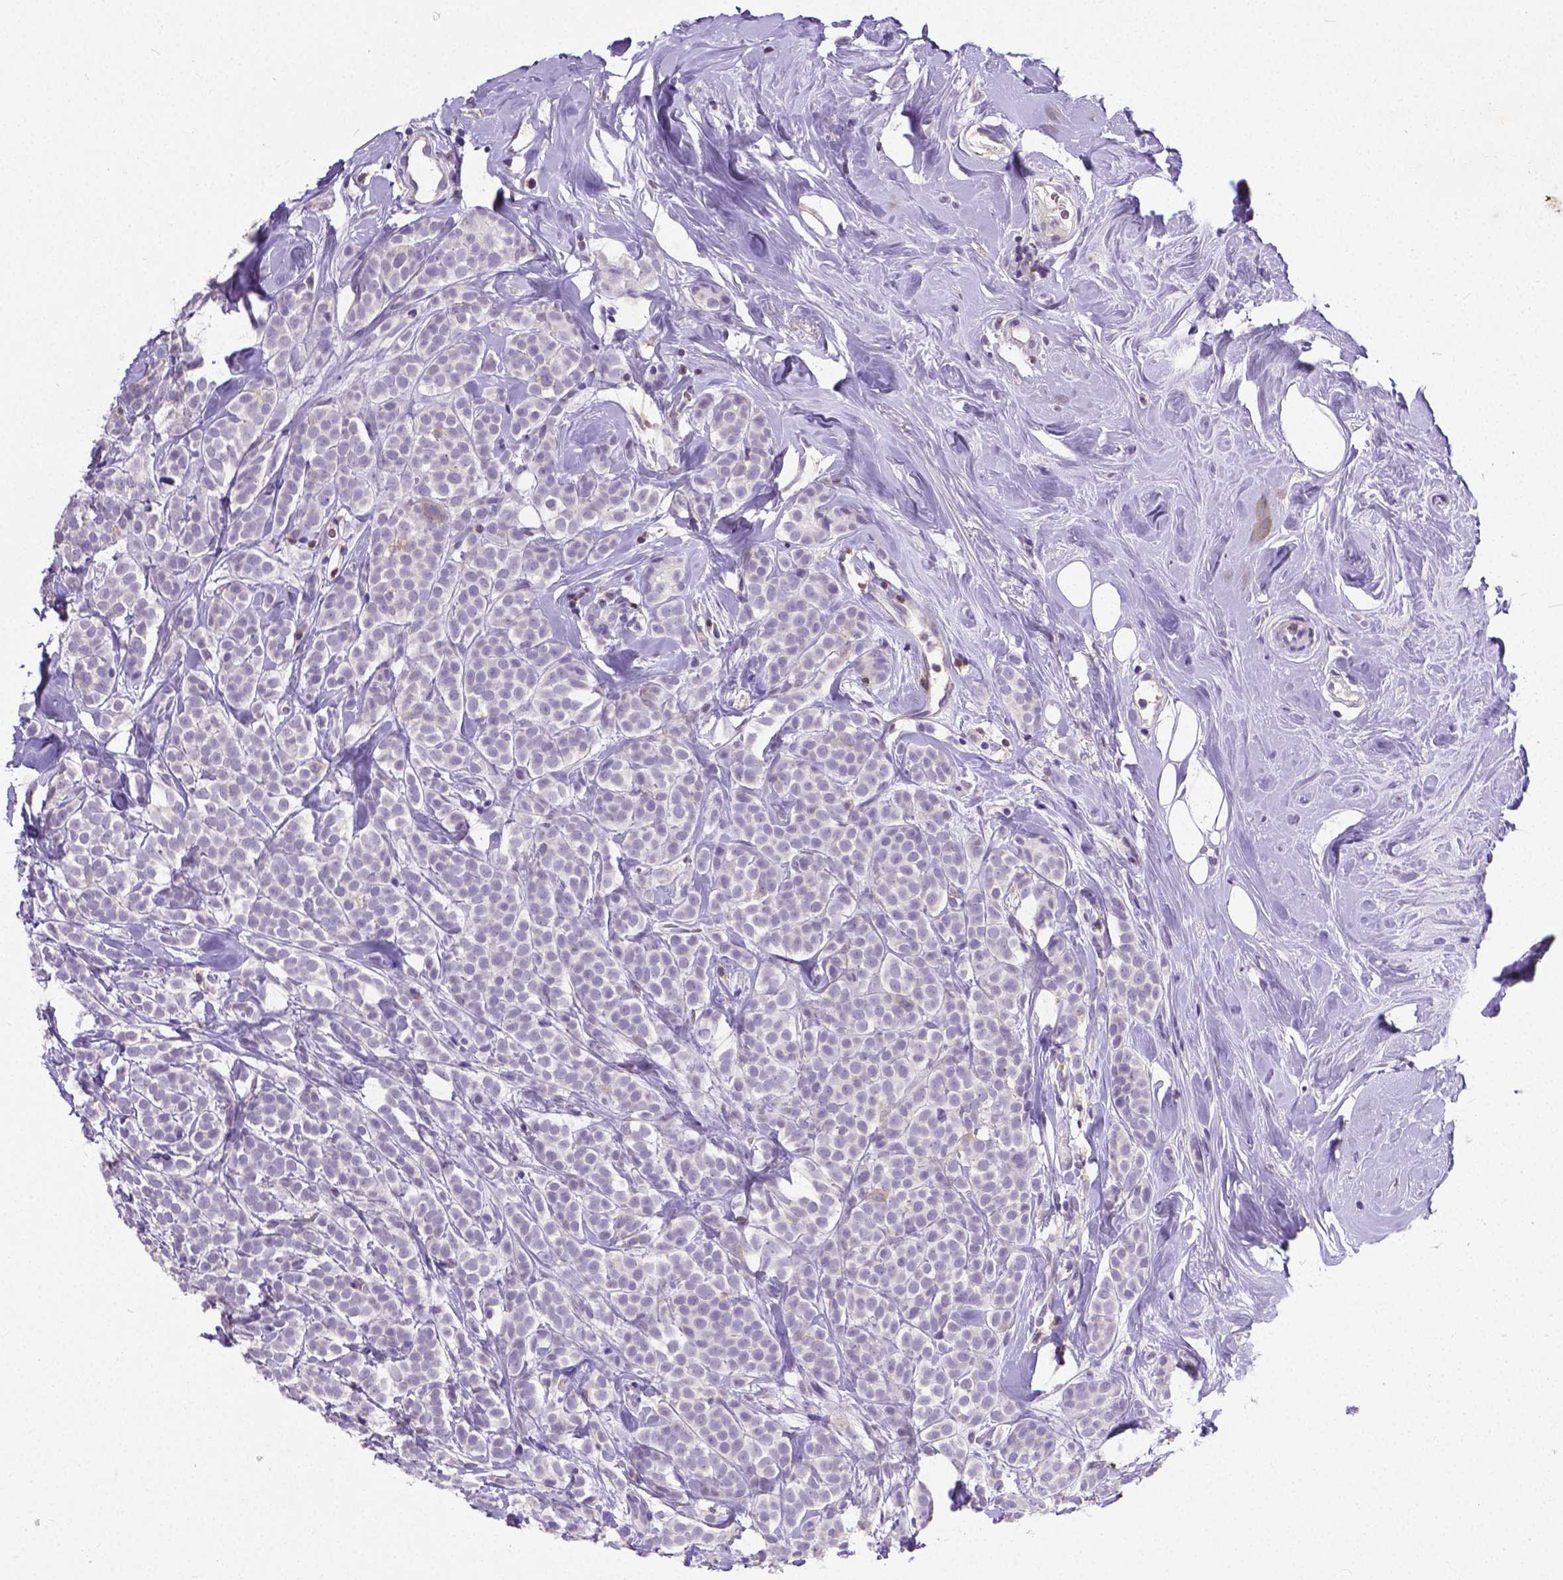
{"staining": {"intensity": "negative", "quantity": "none", "location": "none"}, "tissue": "breast cancer", "cell_type": "Tumor cells", "image_type": "cancer", "snomed": [{"axis": "morphology", "description": "Lobular carcinoma"}, {"axis": "topography", "description": "Breast"}], "caption": "This histopathology image is of lobular carcinoma (breast) stained with IHC to label a protein in brown with the nuclei are counter-stained blue. There is no staining in tumor cells.", "gene": "CD4", "patient": {"sex": "female", "age": 49}}